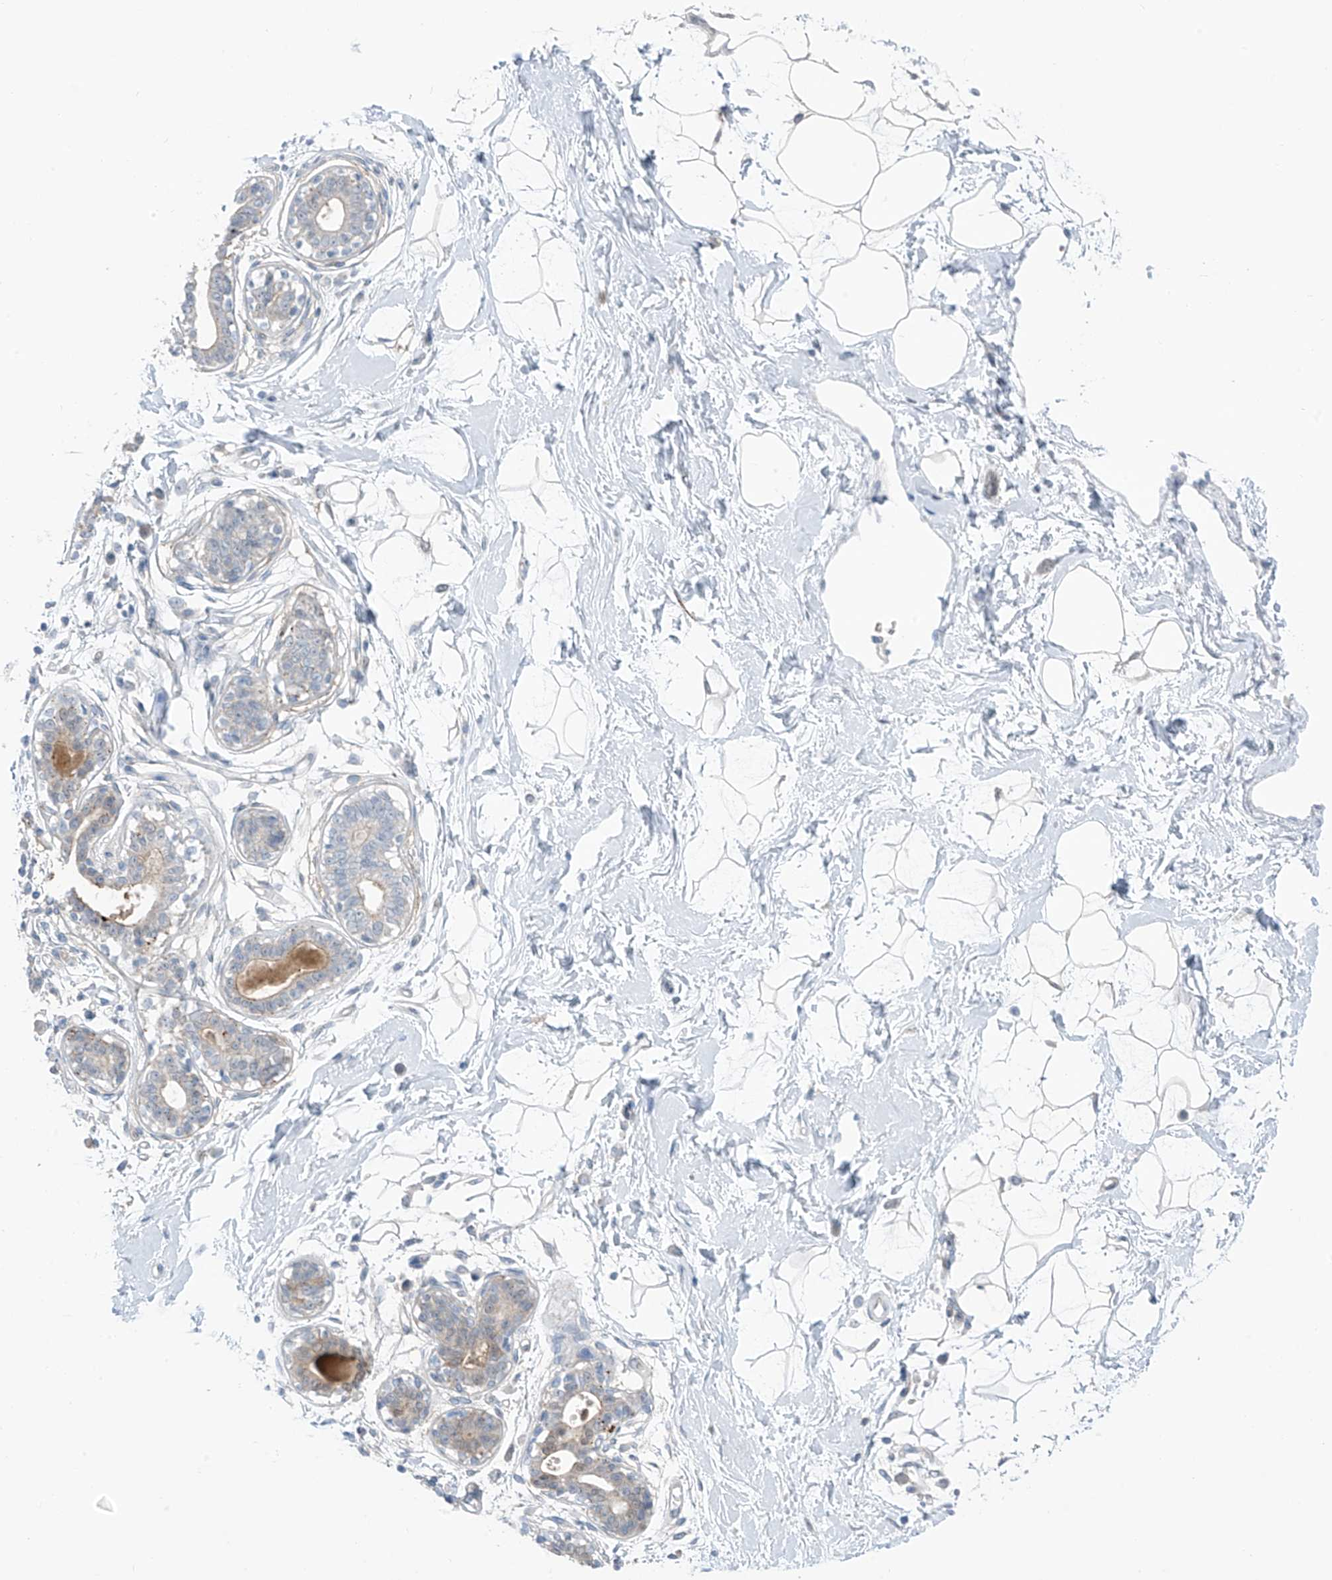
{"staining": {"intensity": "negative", "quantity": "none", "location": "none"}, "tissue": "breast", "cell_type": "Adipocytes", "image_type": "normal", "snomed": [{"axis": "morphology", "description": "Normal tissue, NOS"}, {"axis": "topography", "description": "Breast"}], "caption": "Protein analysis of unremarkable breast reveals no significant positivity in adipocytes. (Brightfield microscopy of DAB (3,3'-diaminobenzidine) immunohistochemistry at high magnification).", "gene": "ZNF793", "patient": {"sex": "female", "age": 45}}